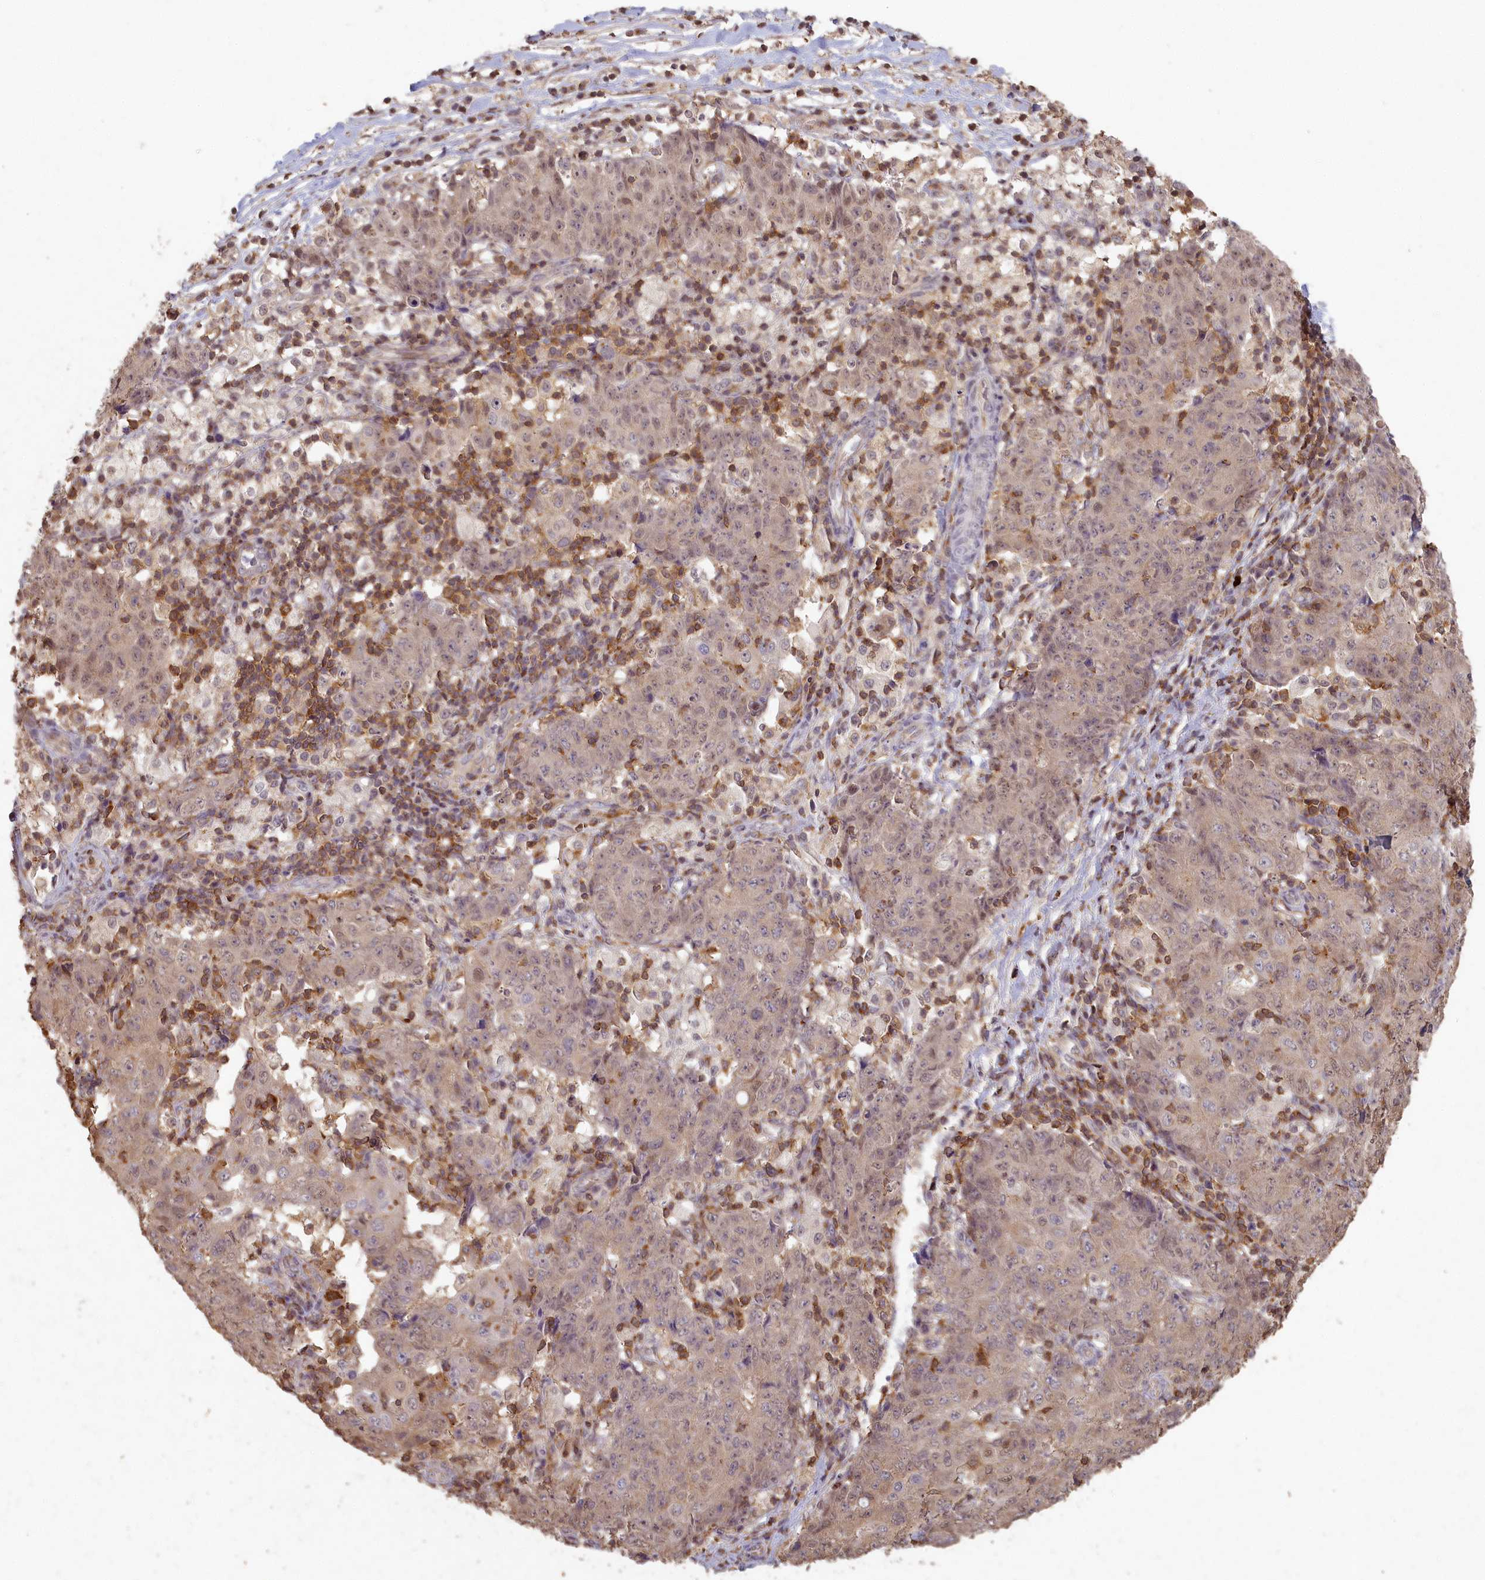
{"staining": {"intensity": "weak", "quantity": "25%-75%", "location": "nuclear"}, "tissue": "ovarian cancer", "cell_type": "Tumor cells", "image_type": "cancer", "snomed": [{"axis": "morphology", "description": "Carcinoma, endometroid"}, {"axis": "topography", "description": "Ovary"}], "caption": "Endometroid carcinoma (ovarian) stained with a brown dye reveals weak nuclear positive expression in approximately 25%-75% of tumor cells.", "gene": "MADD", "patient": {"sex": "female", "age": 42}}